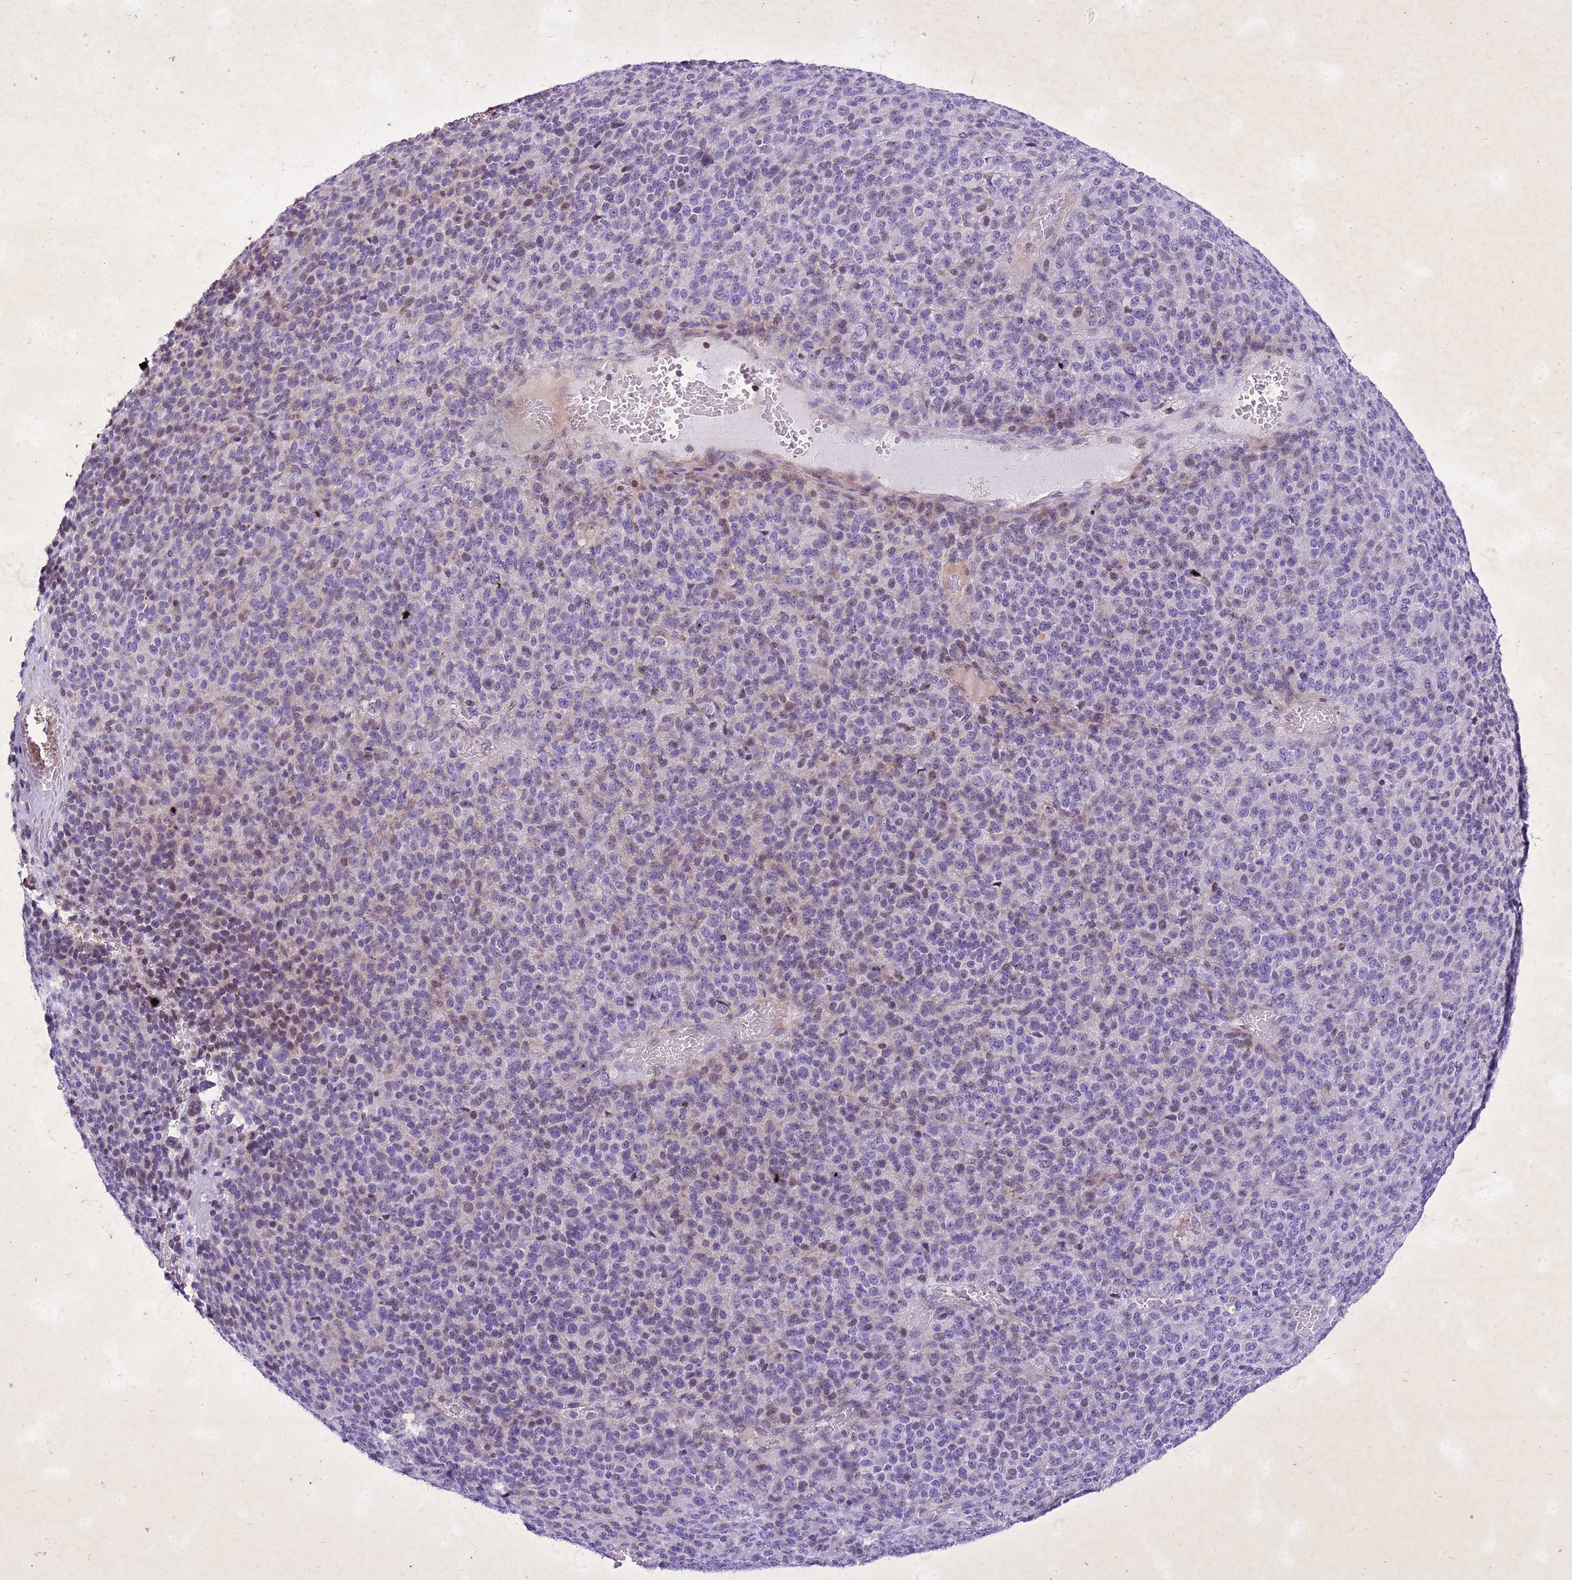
{"staining": {"intensity": "moderate", "quantity": "<25%", "location": "nuclear"}, "tissue": "melanoma", "cell_type": "Tumor cells", "image_type": "cancer", "snomed": [{"axis": "morphology", "description": "Malignant melanoma, Metastatic site"}, {"axis": "topography", "description": "Brain"}], "caption": "Brown immunohistochemical staining in malignant melanoma (metastatic site) shows moderate nuclear expression in about <25% of tumor cells. (IHC, brightfield microscopy, high magnification).", "gene": "COPS9", "patient": {"sex": "female", "age": 56}}